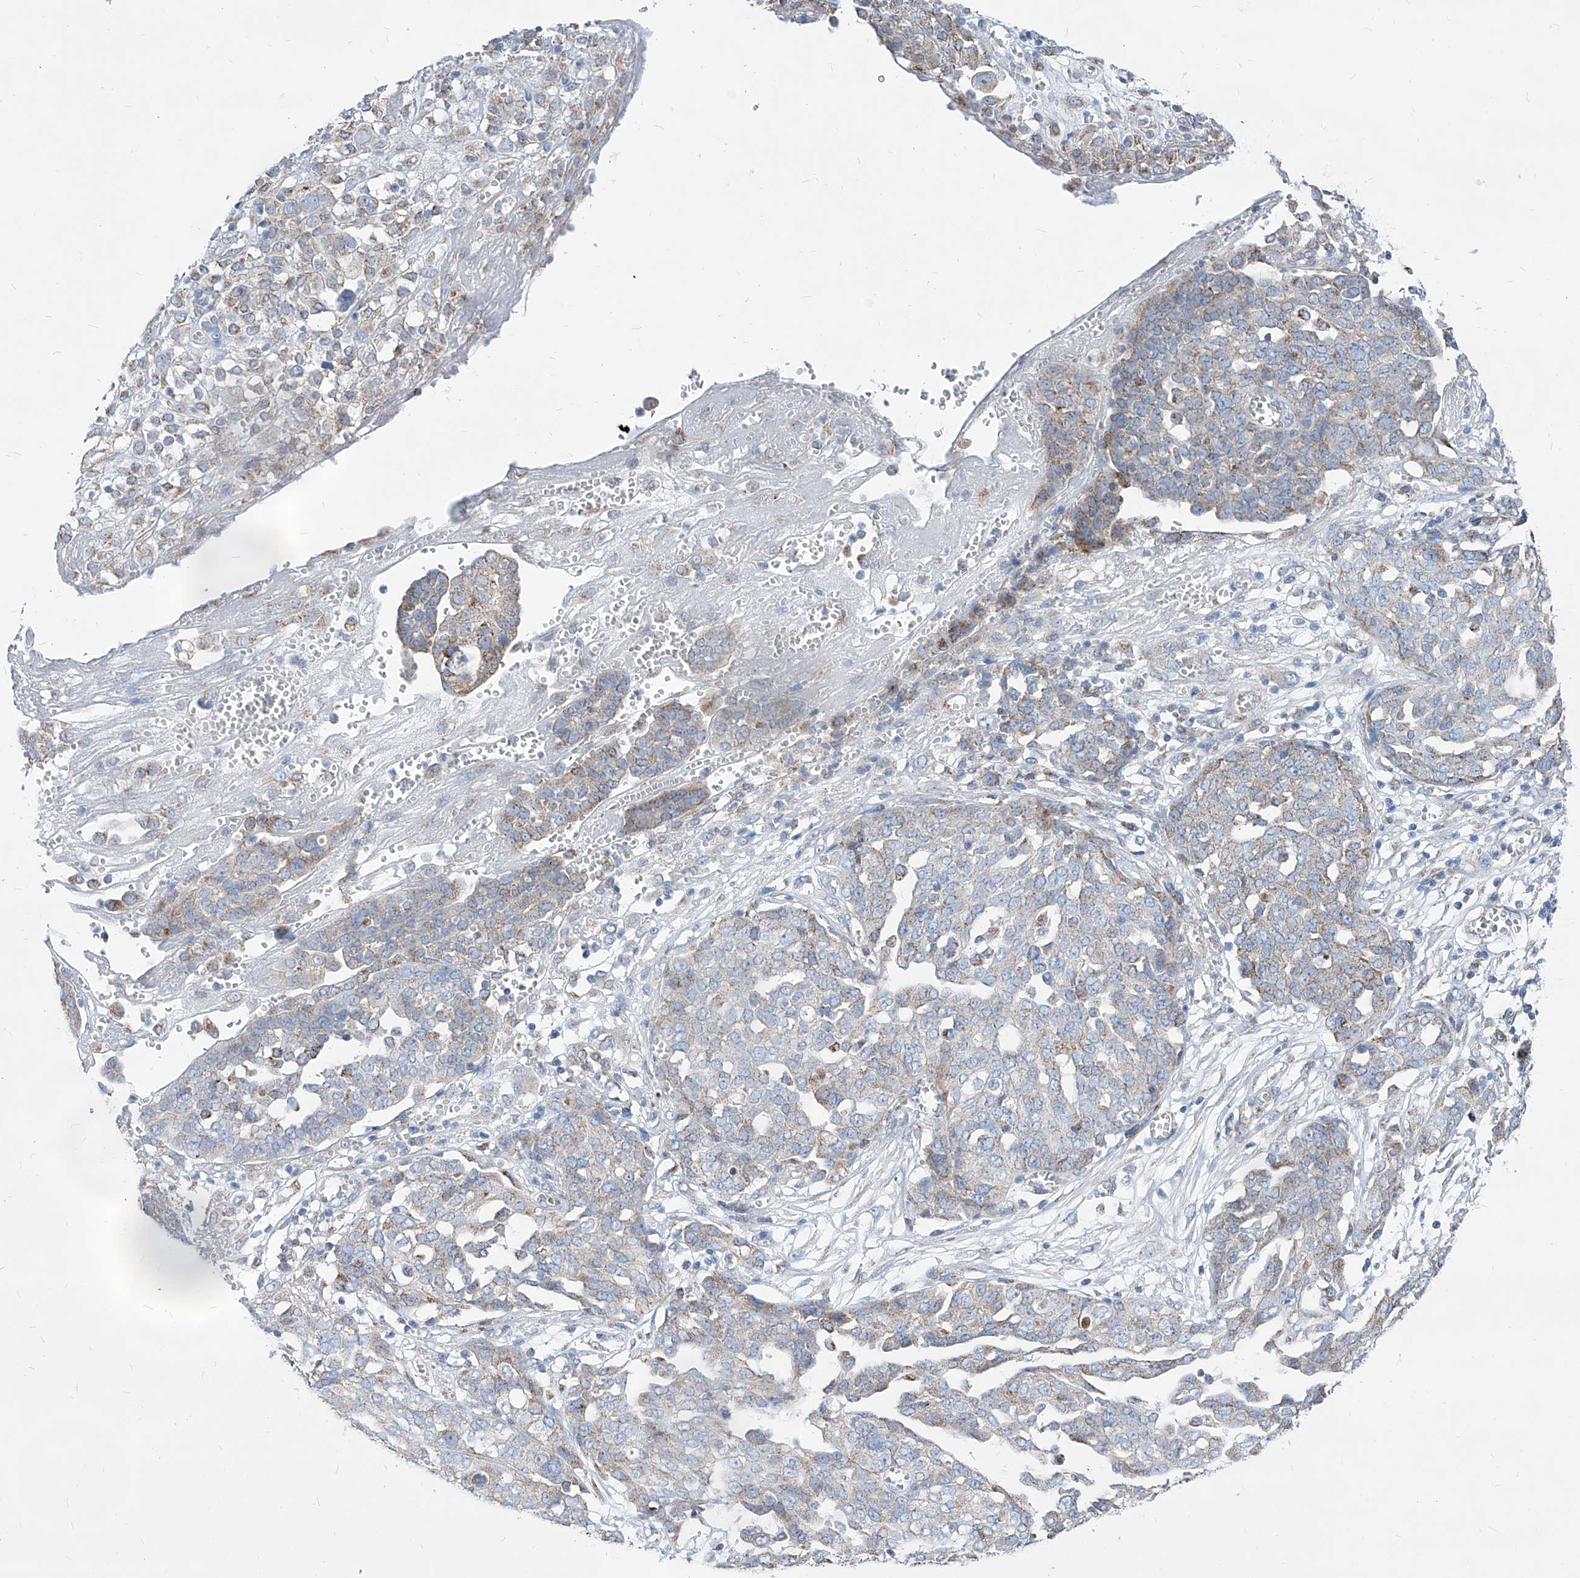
{"staining": {"intensity": "moderate", "quantity": "<25%", "location": "cytoplasmic/membranous"}, "tissue": "ovarian cancer", "cell_type": "Tumor cells", "image_type": "cancer", "snomed": [{"axis": "morphology", "description": "Cystadenocarcinoma, serous, NOS"}, {"axis": "topography", "description": "Soft tissue"}, {"axis": "topography", "description": "Ovary"}], "caption": "Moderate cytoplasmic/membranous positivity is appreciated in approximately <25% of tumor cells in ovarian cancer (serous cystadenocarcinoma).", "gene": "AGPS", "patient": {"sex": "female", "age": 57}}